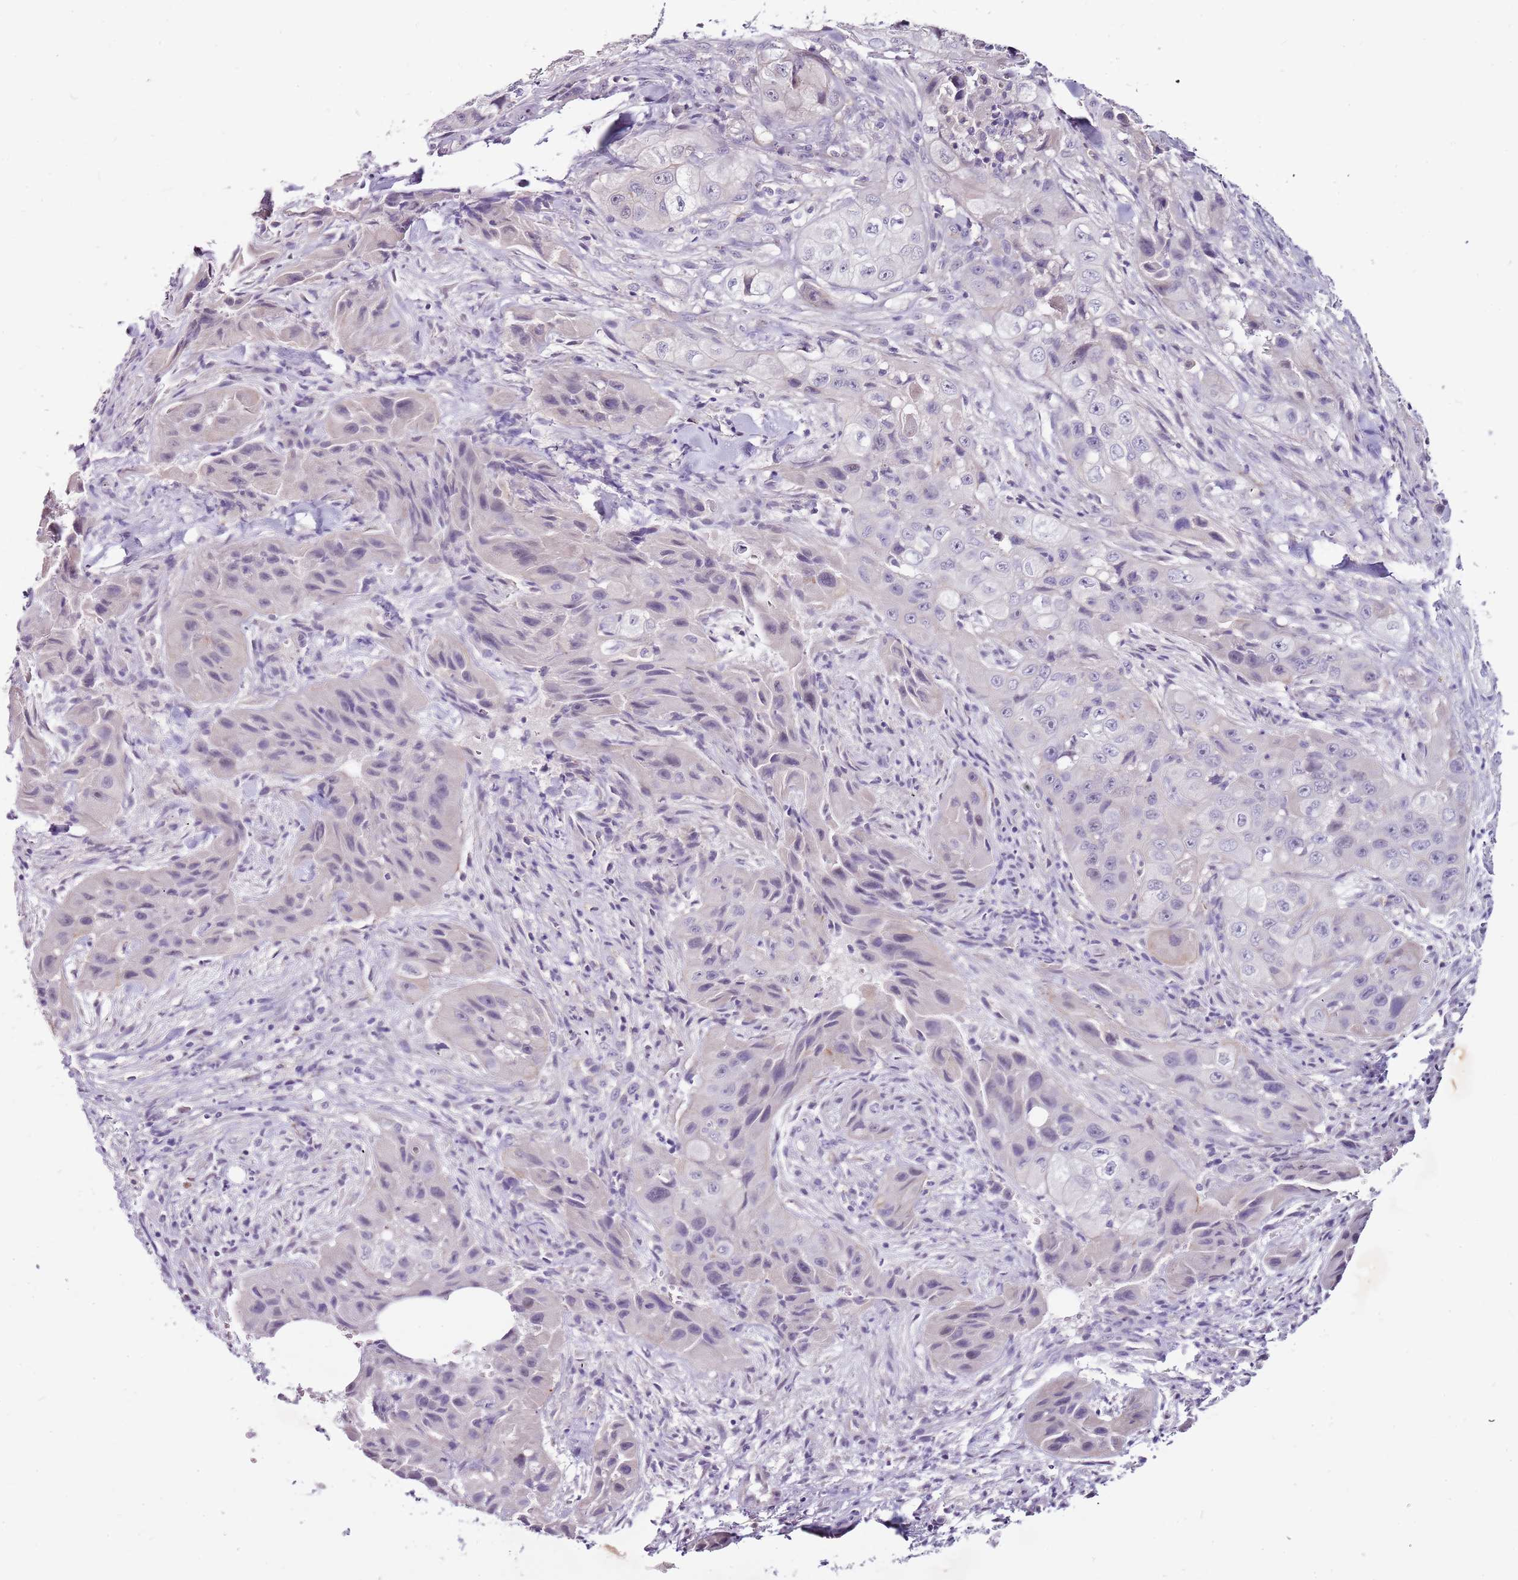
{"staining": {"intensity": "negative", "quantity": "none", "location": "none"}, "tissue": "skin cancer", "cell_type": "Tumor cells", "image_type": "cancer", "snomed": [{"axis": "morphology", "description": "Squamous cell carcinoma, NOS"}, {"axis": "topography", "description": "Skin"}, {"axis": "topography", "description": "Subcutis"}], "caption": "DAB (3,3'-diaminobenzidine) immunohistochemical staining of skin squamous cell carcinoma demonstrates no significant positivity in tumor cells. (Stains: DAB (3,3'-diaminobenzidine) immunohistochemistry (IHC) with hematoxylin counter stain, Microscopy: brightfield microscopy at high magnification).", "gene": "NKX2-3", "patient": {"sex": "male", "age": 73}}